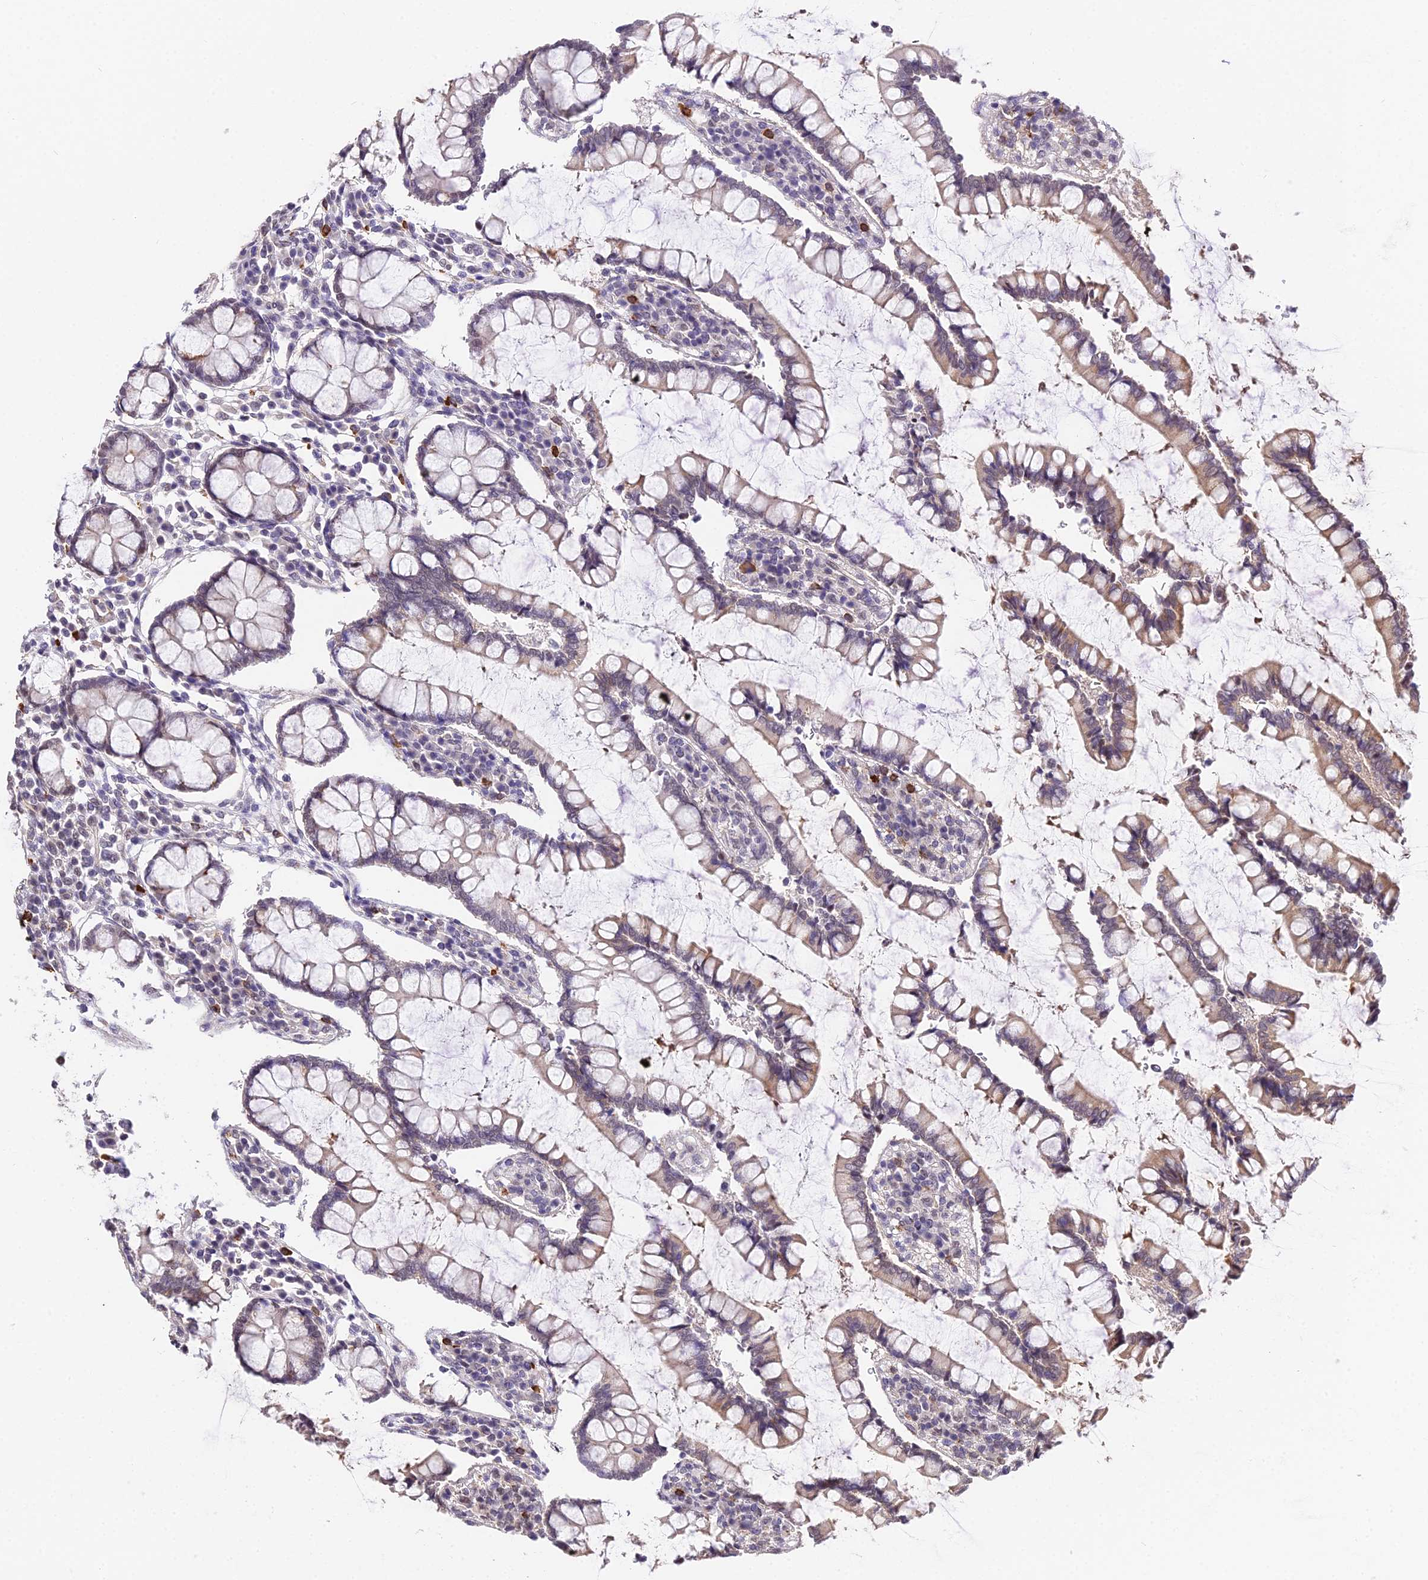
{"staining": {"intensity": "moderate", "quantity": "25%-75%", "location": "cytoplasmic/membranous,nuclear"}, "tissue": "colon", "cell_type": "Endothelial cells", "image_type": "normal", "snomed": [{"axis": "morphology", "description": "Normal tissue, NOS"}, {"axis": "topography", "description": "Colon"}], "caption": "Colon stained with IHC demonstrates moderate cytoplasmic/membranous,nuclear staining in about 25%-75% of endothelial cells.", "gene": "POLR2I", "patient": {"sex": "female", "age": 79}}